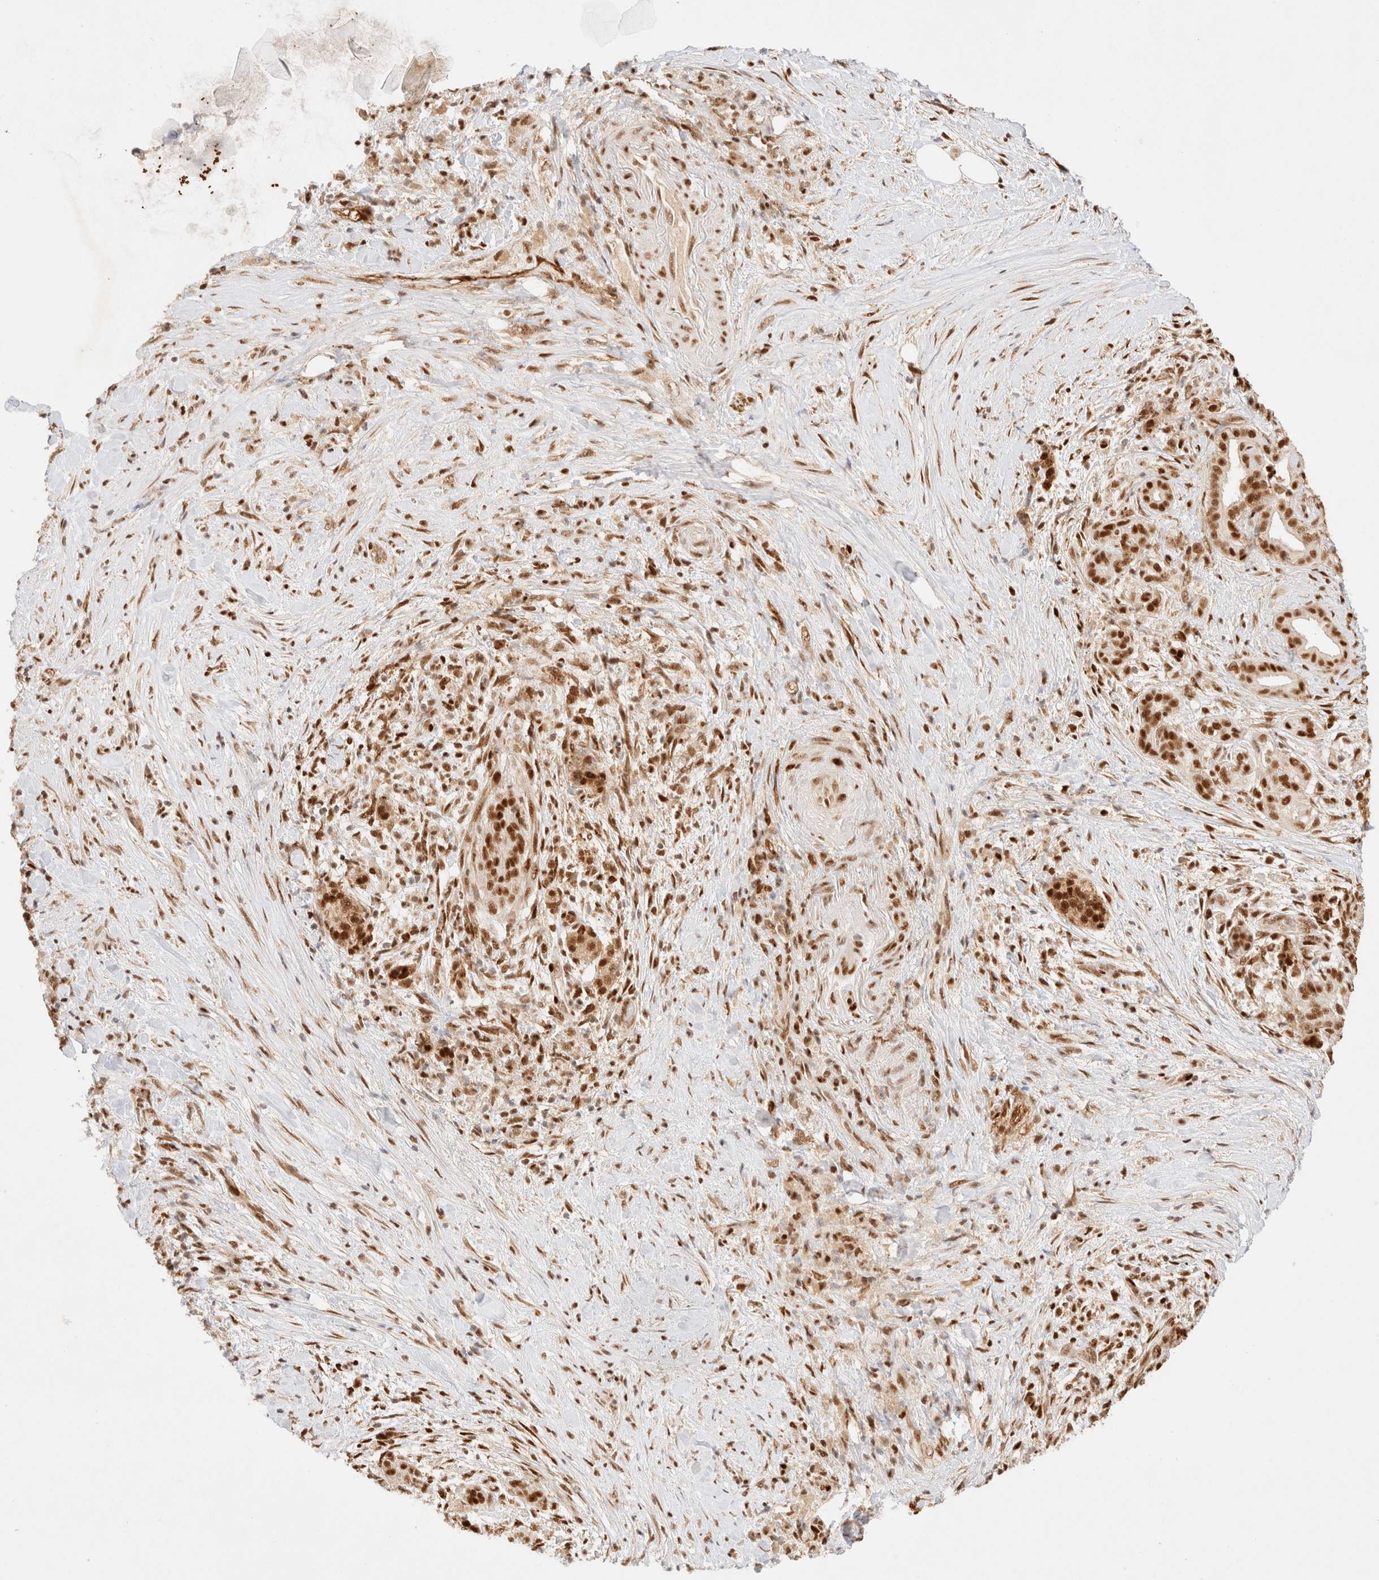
{"staining": {"intensity": "strong", "quantity": ">75%", "location": "nuclear"}, "tissue": "pancreatic cancer", "cell_type": "Tumor cells", "image_type": "cancer", "snomed": [{"axis": "morphology", "description": "Adenocarcinoma, NOS"}, {"axis": "topography", "description": "Pancreas"}], "caption": "IHC micrograph of pancreatic adenocarcinoma stained for a protein (brown), which demonstrates high levels of strong nuclear positivity in about >75% of tumor cells.", "gene": "ZNF768", "patient": {"sex": "male", "age": 58}}